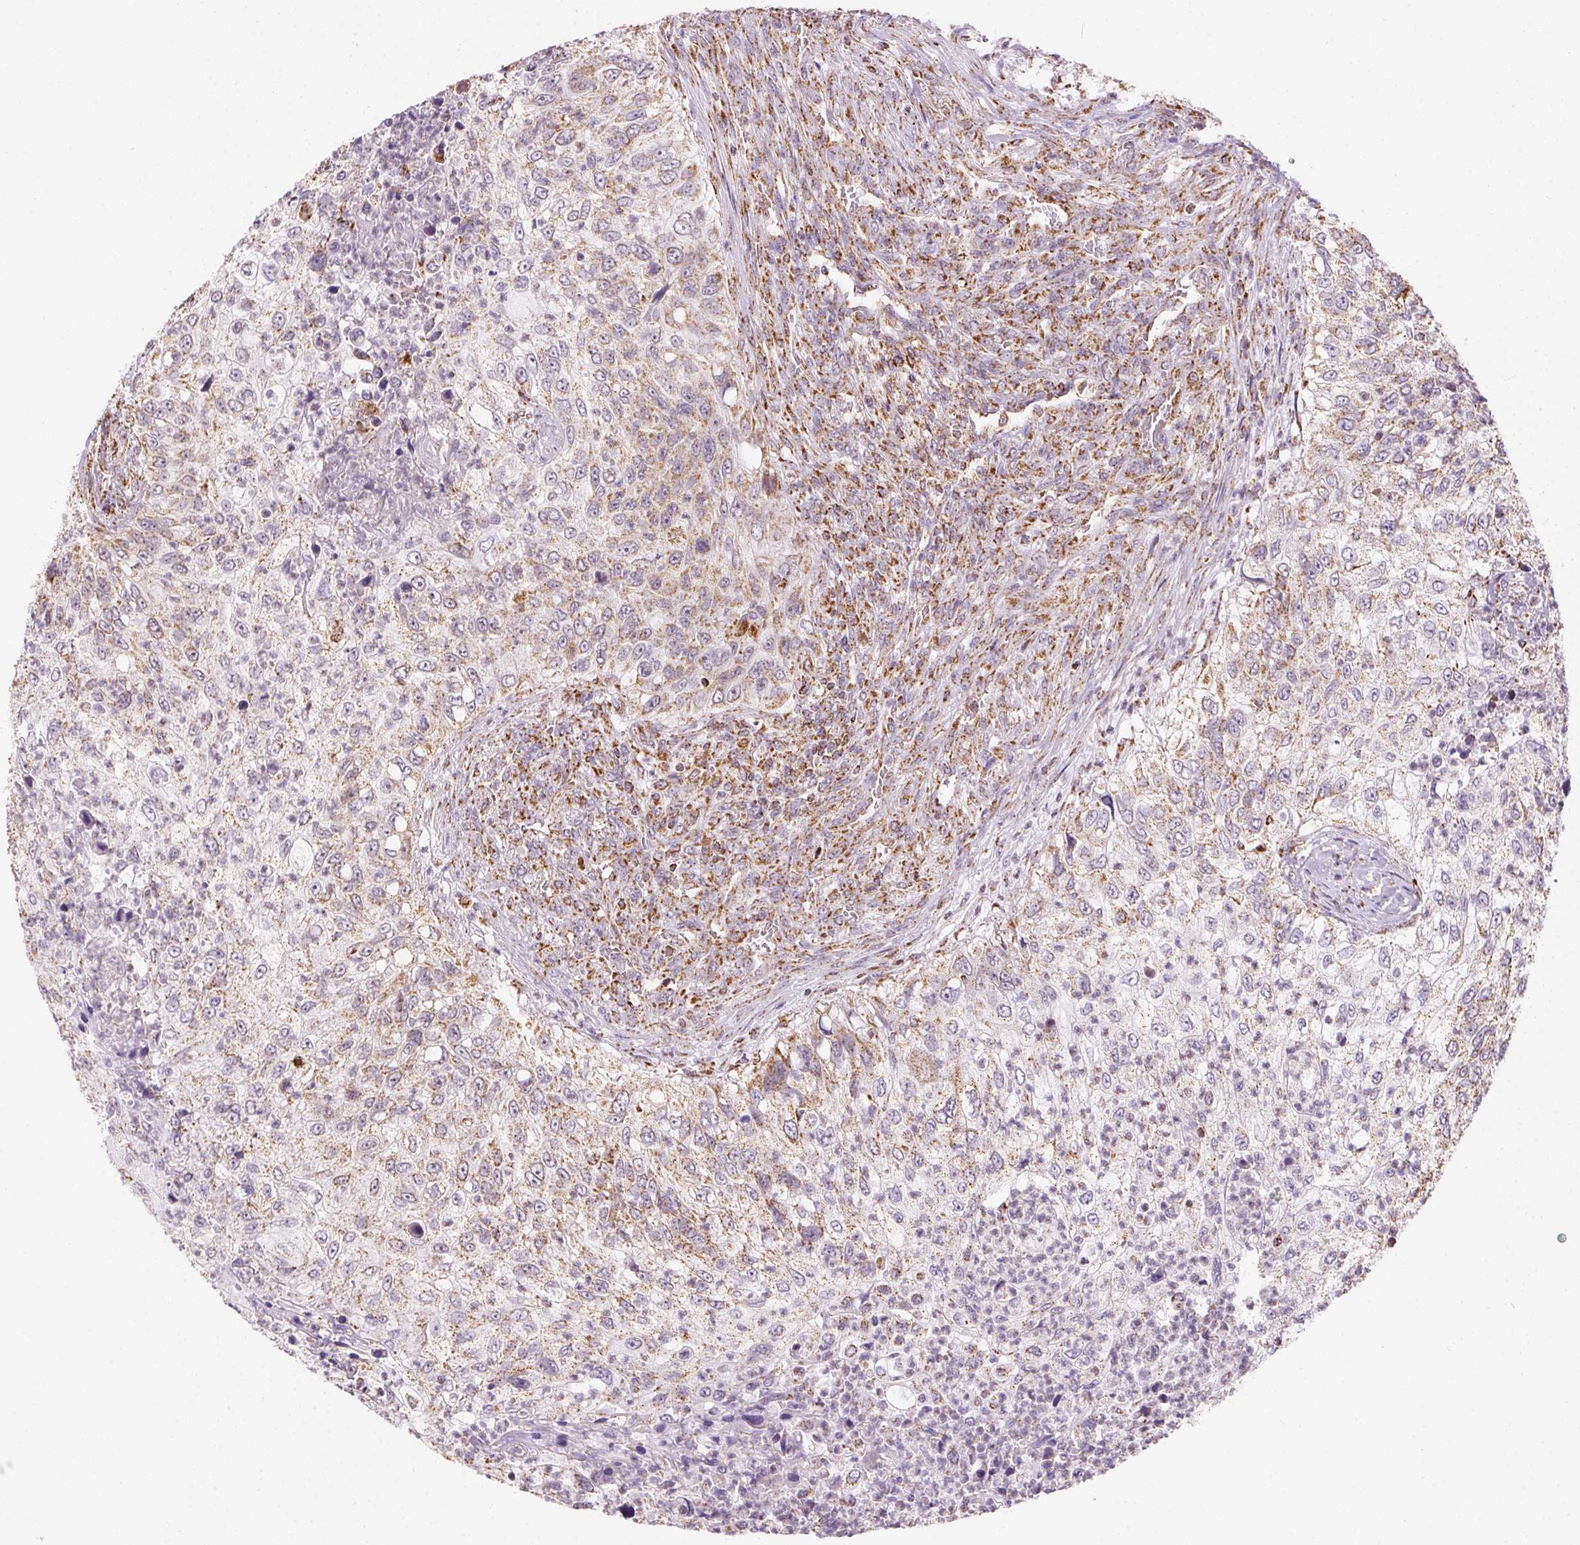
{"staining": {"intensity": "weak", "quantity": ">75%", "location": "cytoplasmic/membranous"}, "tissue": "urothelial cancer", "cell_type": "Tumor cells", "image_type": "cancer", "snomed": [{"axis": "morphology", "description": "Urothelial carcinoma, High grade"}, {"axis": "topography", "description": "Urinary bladder"}], "caption": "Urothelial carcinoma (high-grade) was stained to show a protein in brown. There is low levels of weak cytoplasmic/membranous positivity in about >75% of tumor cells.", "gene": "MAPK11", "patient": {"sex": "female", "age": 60}}